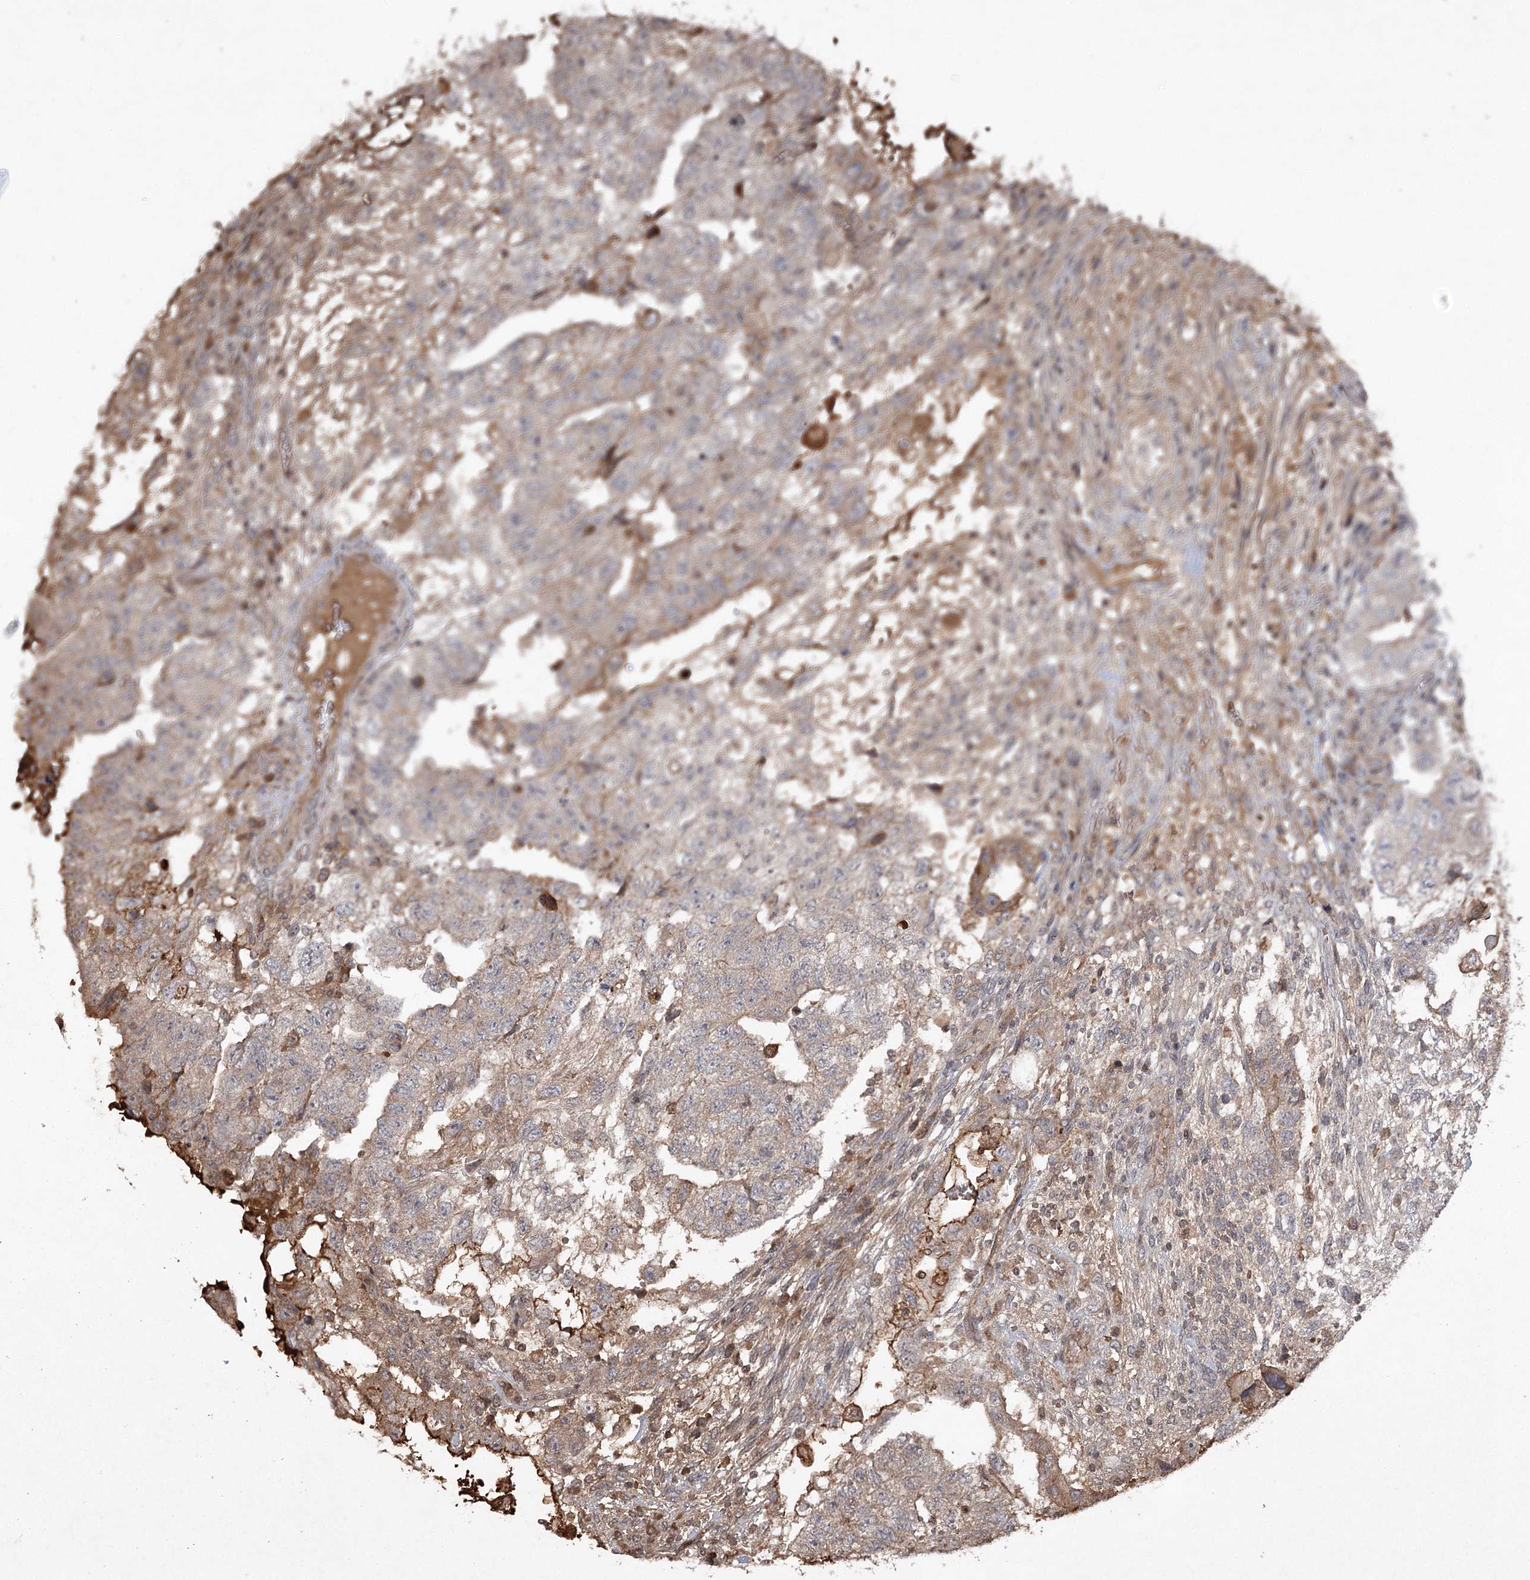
{"staining": {"intensity": "moderate", "quantity": "<25%", "location": "cytoplasmic/membranous"}, "tissue": "testis cancer", "cell_type": "Tumor cells", "image_type": "cancer", "snomed": [{"axis": "morphology", "description": "Carcinoma, Embryonal, NOS"}, {"axis": "topography", "description": "Testis"}], "caption": "Testis cancer stained for a protein demonstrates moderate cytoplasmic/membranous positivity in tumor cells.", "gene": "CYP2B6", "patient": {"sex": "male", "age": 36}}